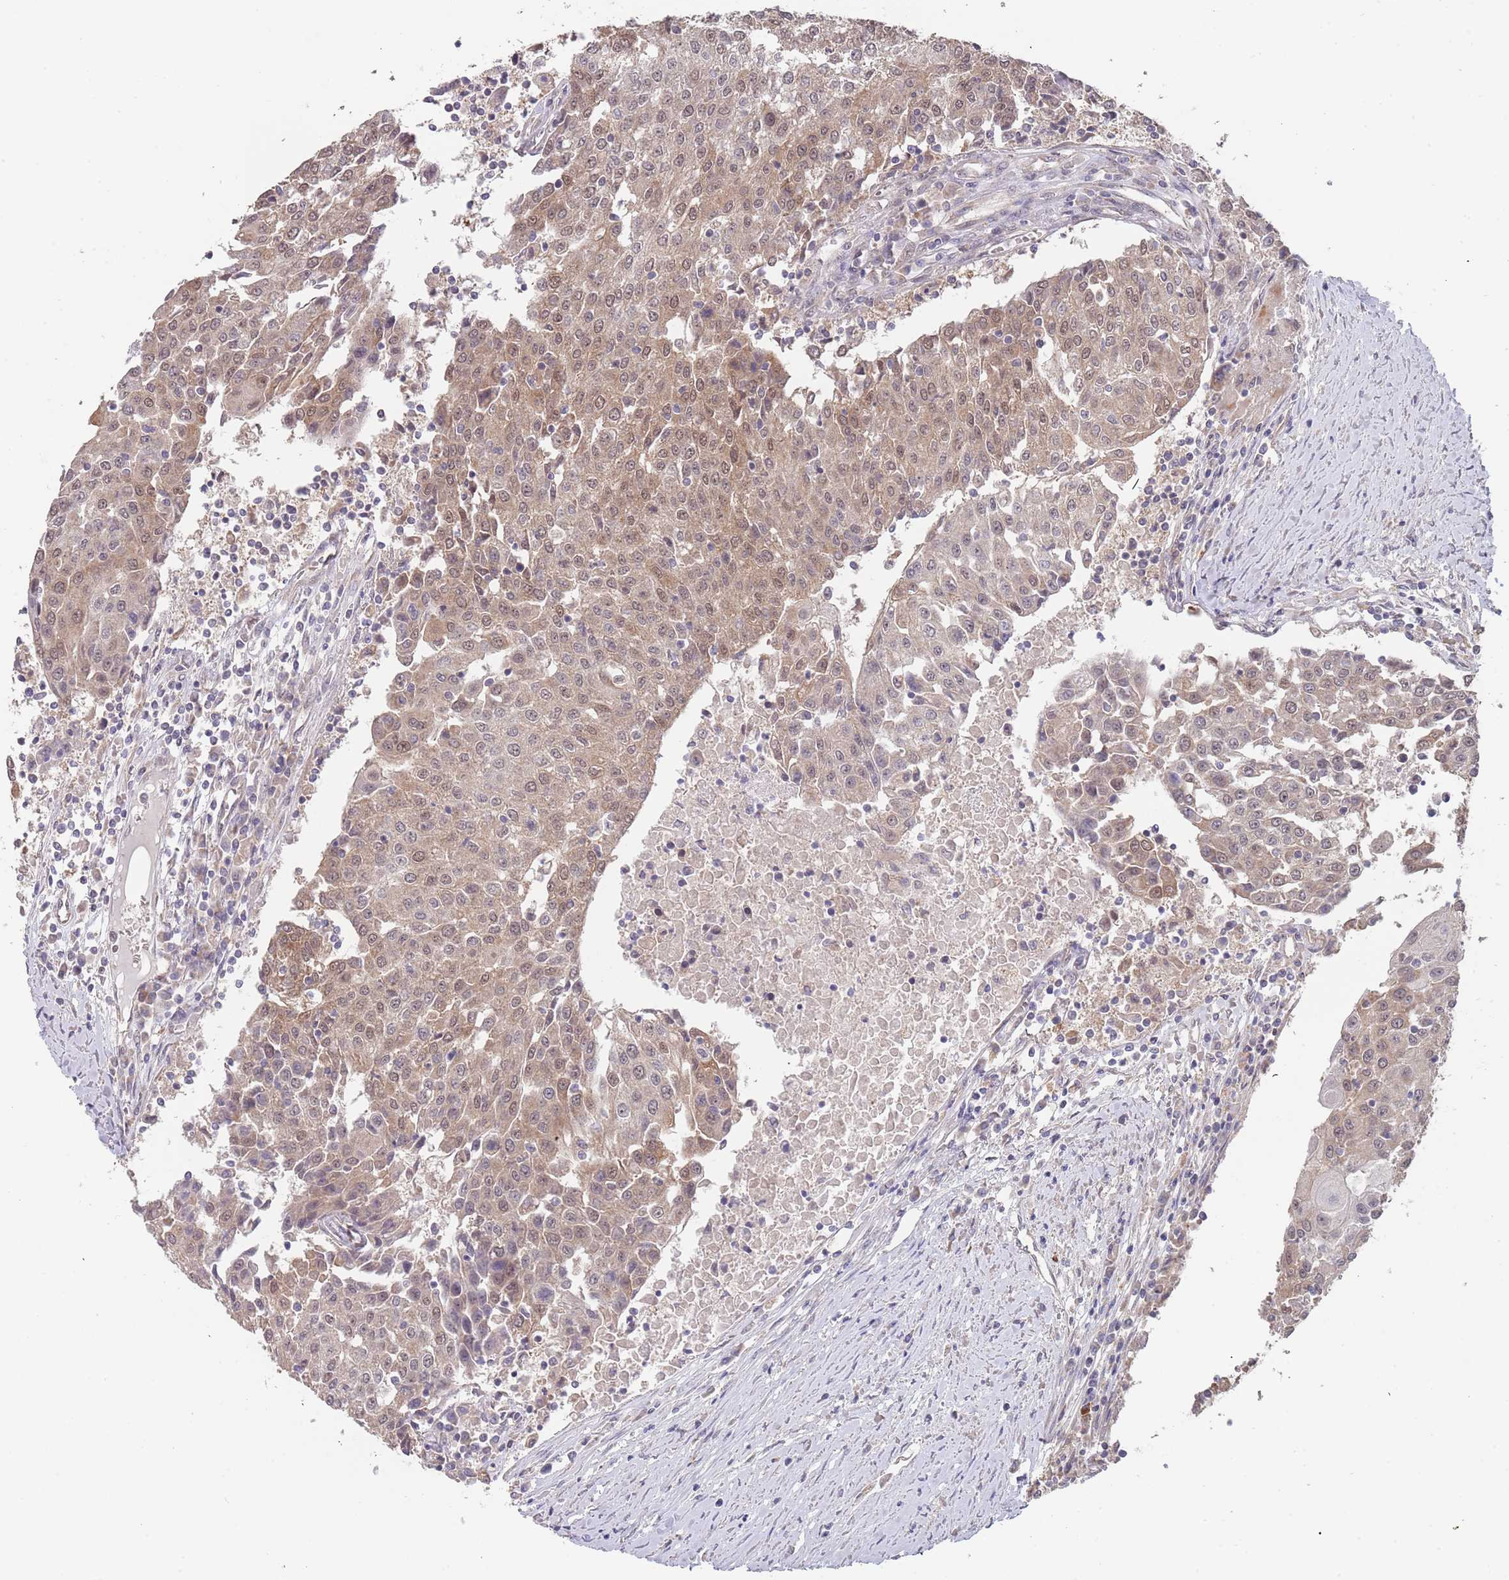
{"staining": {"intensity": "weak", "quantity": ">75%", "location": "cytoplasmic/membranous,nuclear"}, "tissue": "urothelial cancer", "cell_type": "Tumor cells", "image_type": "cancer", "snomed": [{"axis": "morphology", "description": "Urothelial carcinoma, High grade"}, {"axis": "topography", "description": "Urinary bladder"}], "caption": "Immunohistochemical staining of high-grade urothelial carcinoma exhibits weak cytoplasmic/membranous and nuclear protein expression in about >75% of tumor cells. (brown staining indicates protein expression, while blue staining denotes nuclei).", "gene": "TMEM64", "patient": {"sex": "female", "age": 85}}